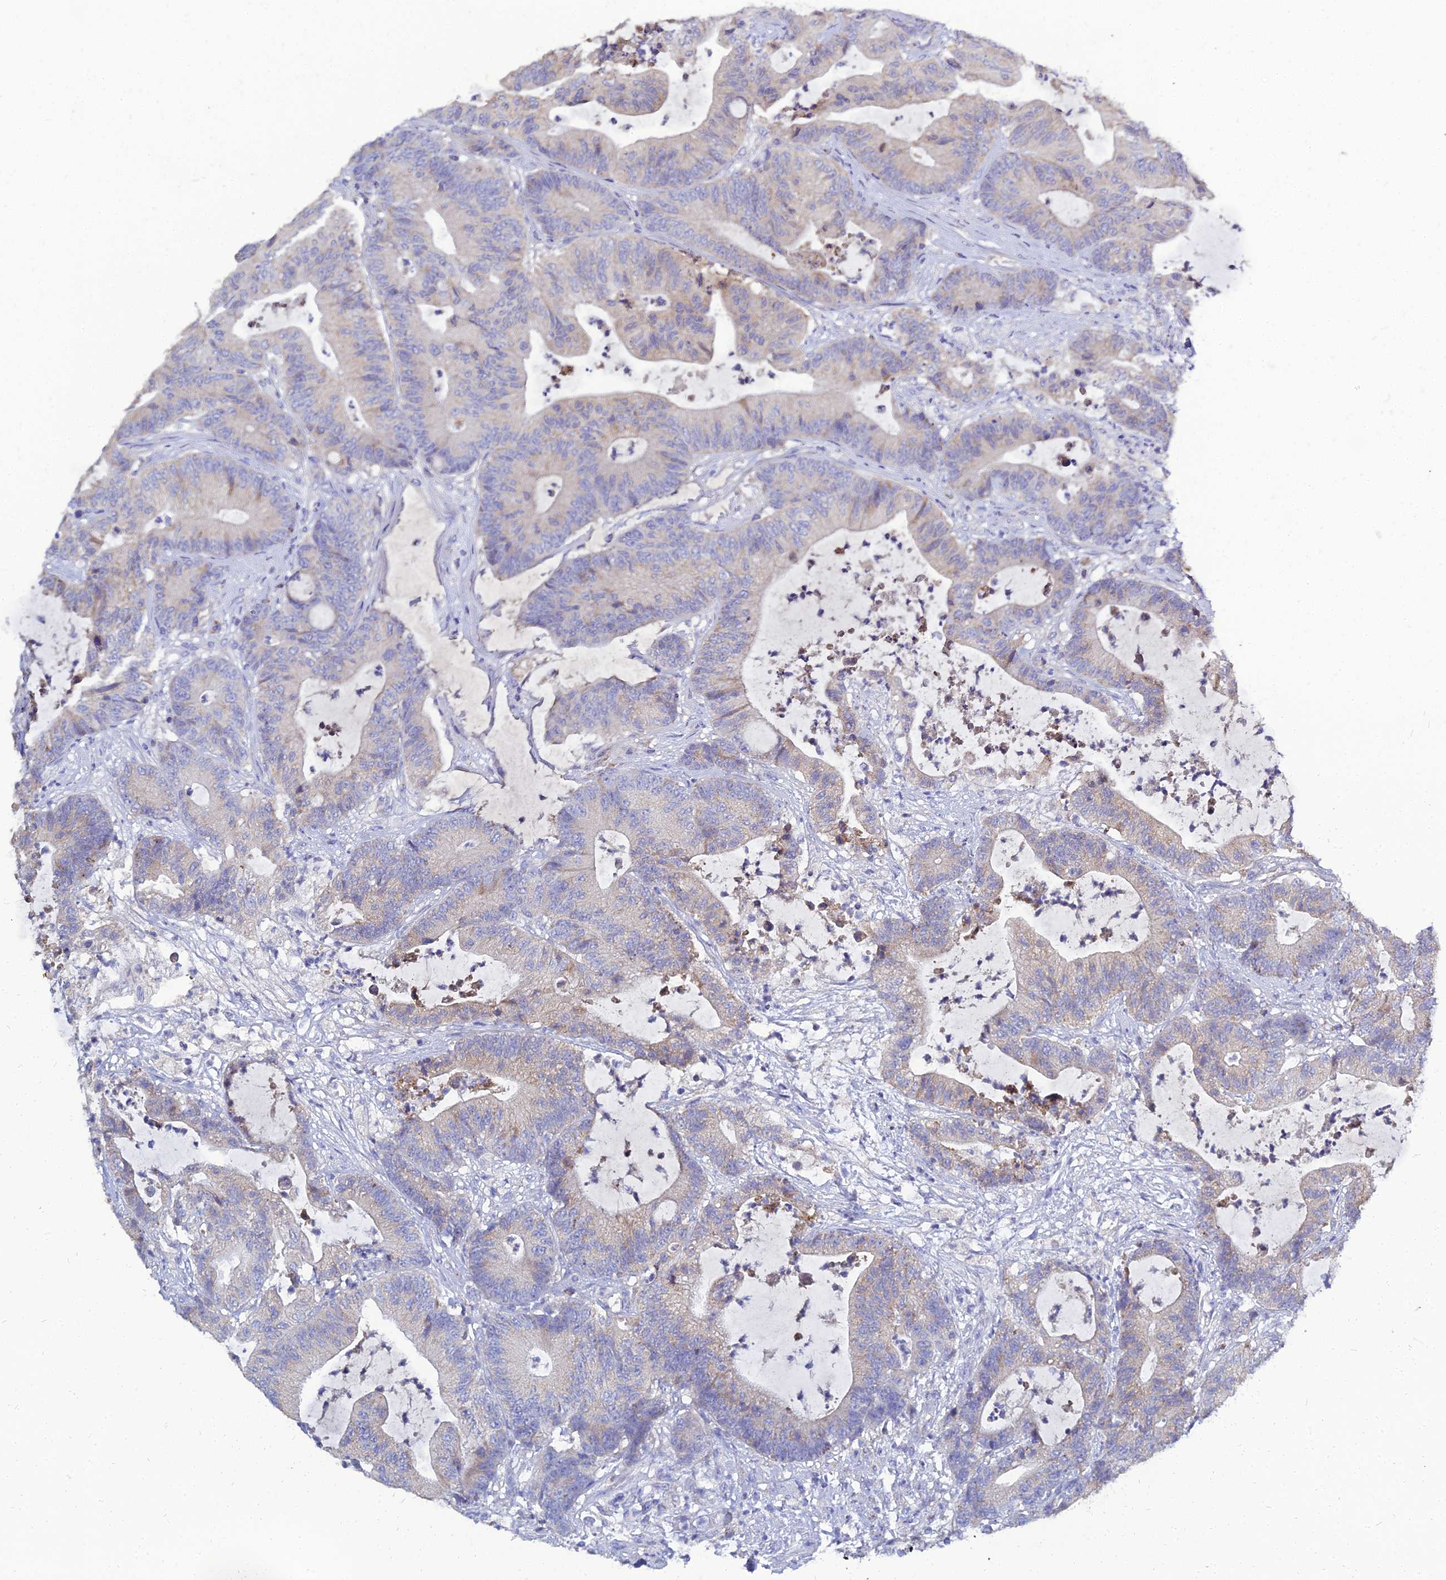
{"staining": {"intensity": "weak", "quantity": "<25%", "location": "cytoplasmic/membranous"}, "tissue": "colorectal cancer", "cell_type": "Tumor cells", "image_type": "cancer", "snomed": [{"axis": "morphology", "description": "Adenocarcinoma, NOS"}, {"axis": "topography", "description": "Colon"}], "caption": "Immunohistochemical staining of adenocarcinoma (colorectal) displays no significant positivity in tumor cells.", "gene": "NPY", "patient": {"sex": "female", "age": 84}}